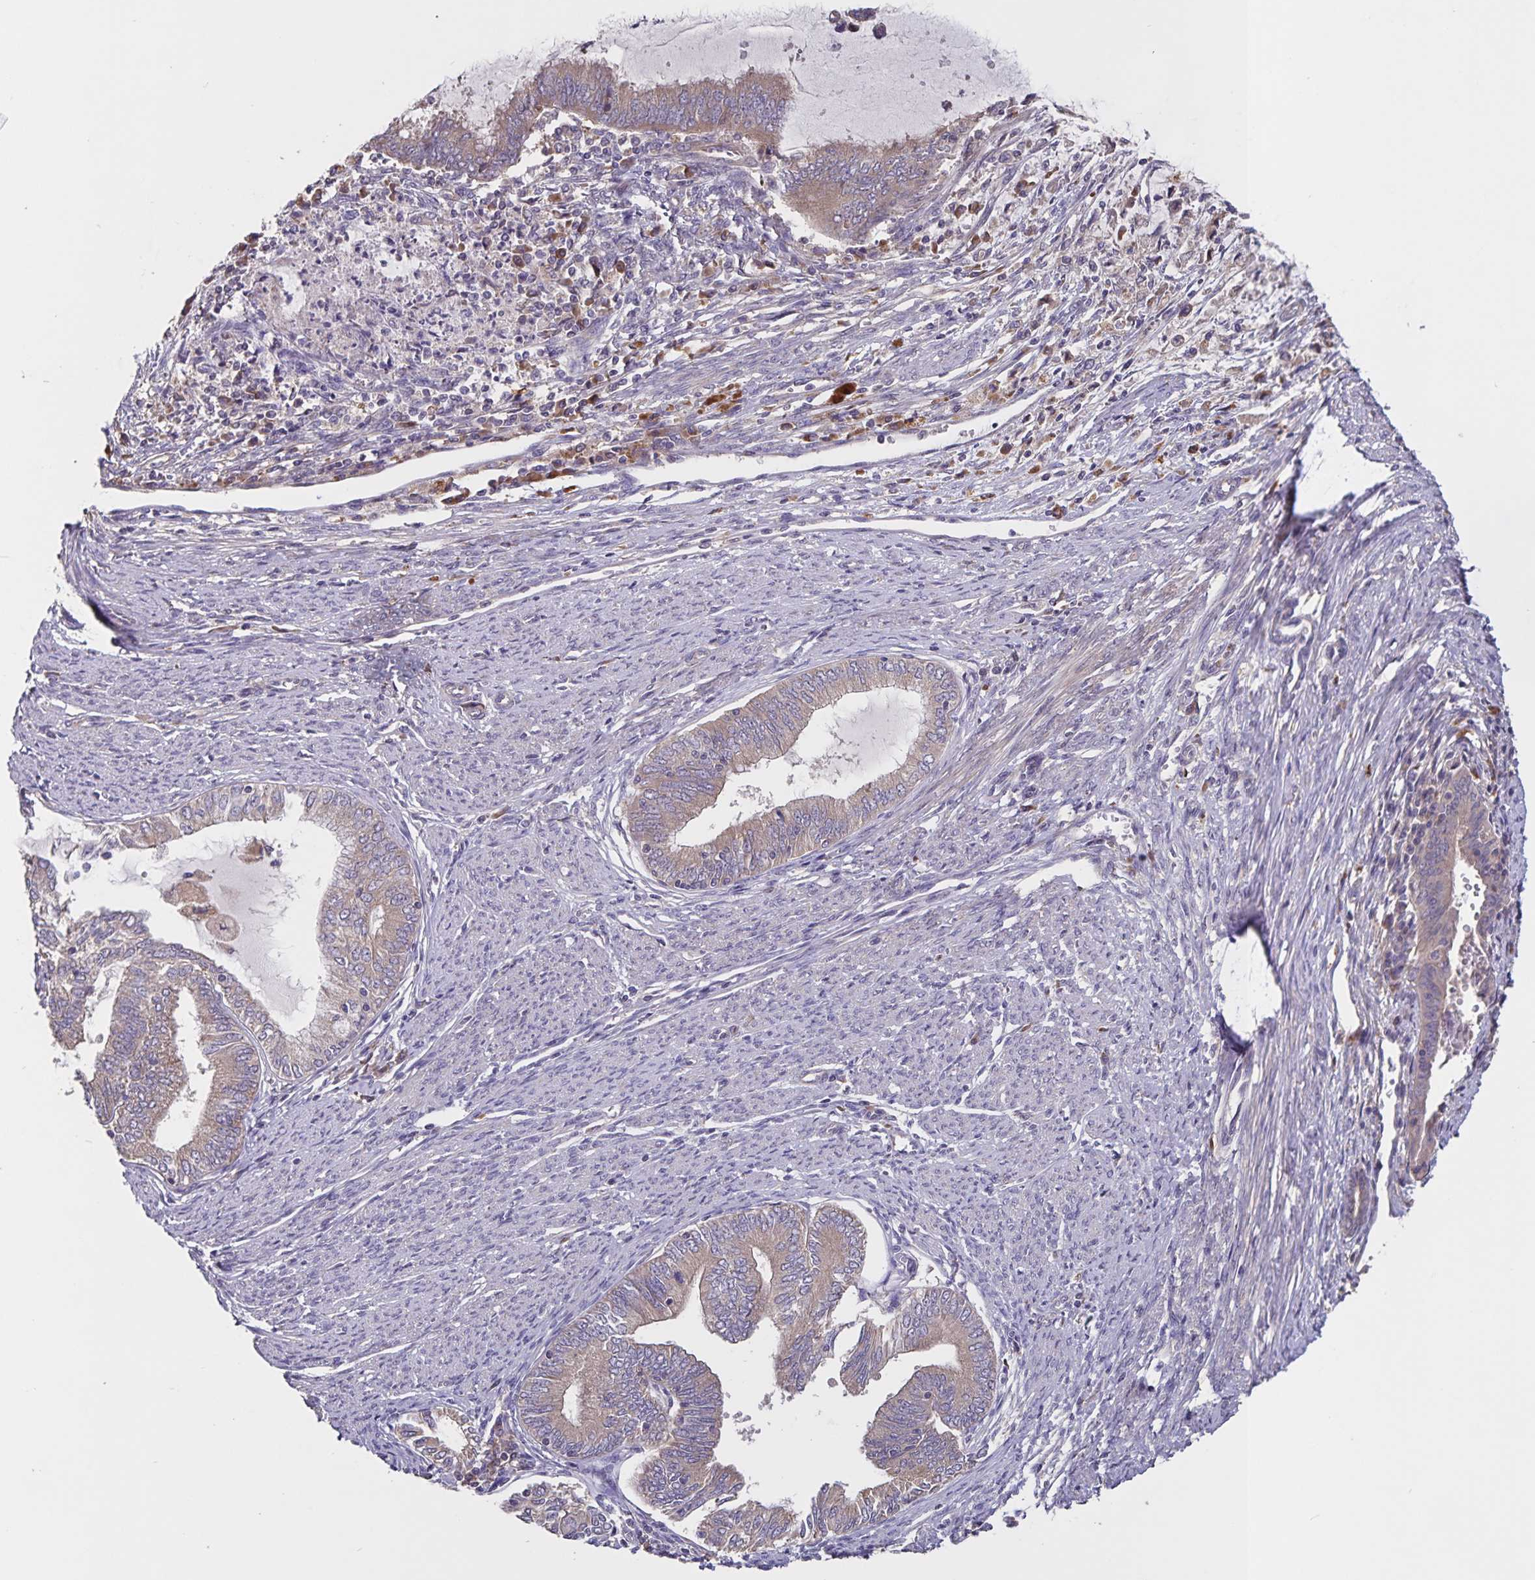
{"staining": {"intensity": "weak", "quantity": ">75%", "location": "cytoplasmic/membranous"}, "tissue": "endometrial cancer", "cell_type": "Tumor cells", "image_type": "cancer", "snomed": [{"axis": "morphology", "description": "Adenocarcinoma, NOS"}, {"axis": "topography", "description": "Endometrium"}], "caption": "Protein staining of endometrial cancer tissue reveals weak cytoplasmic/membranous positivity in about >75% of tumor cells.", "gene": "FBXL16", "patient": {"sex": "female", "age": 79}}